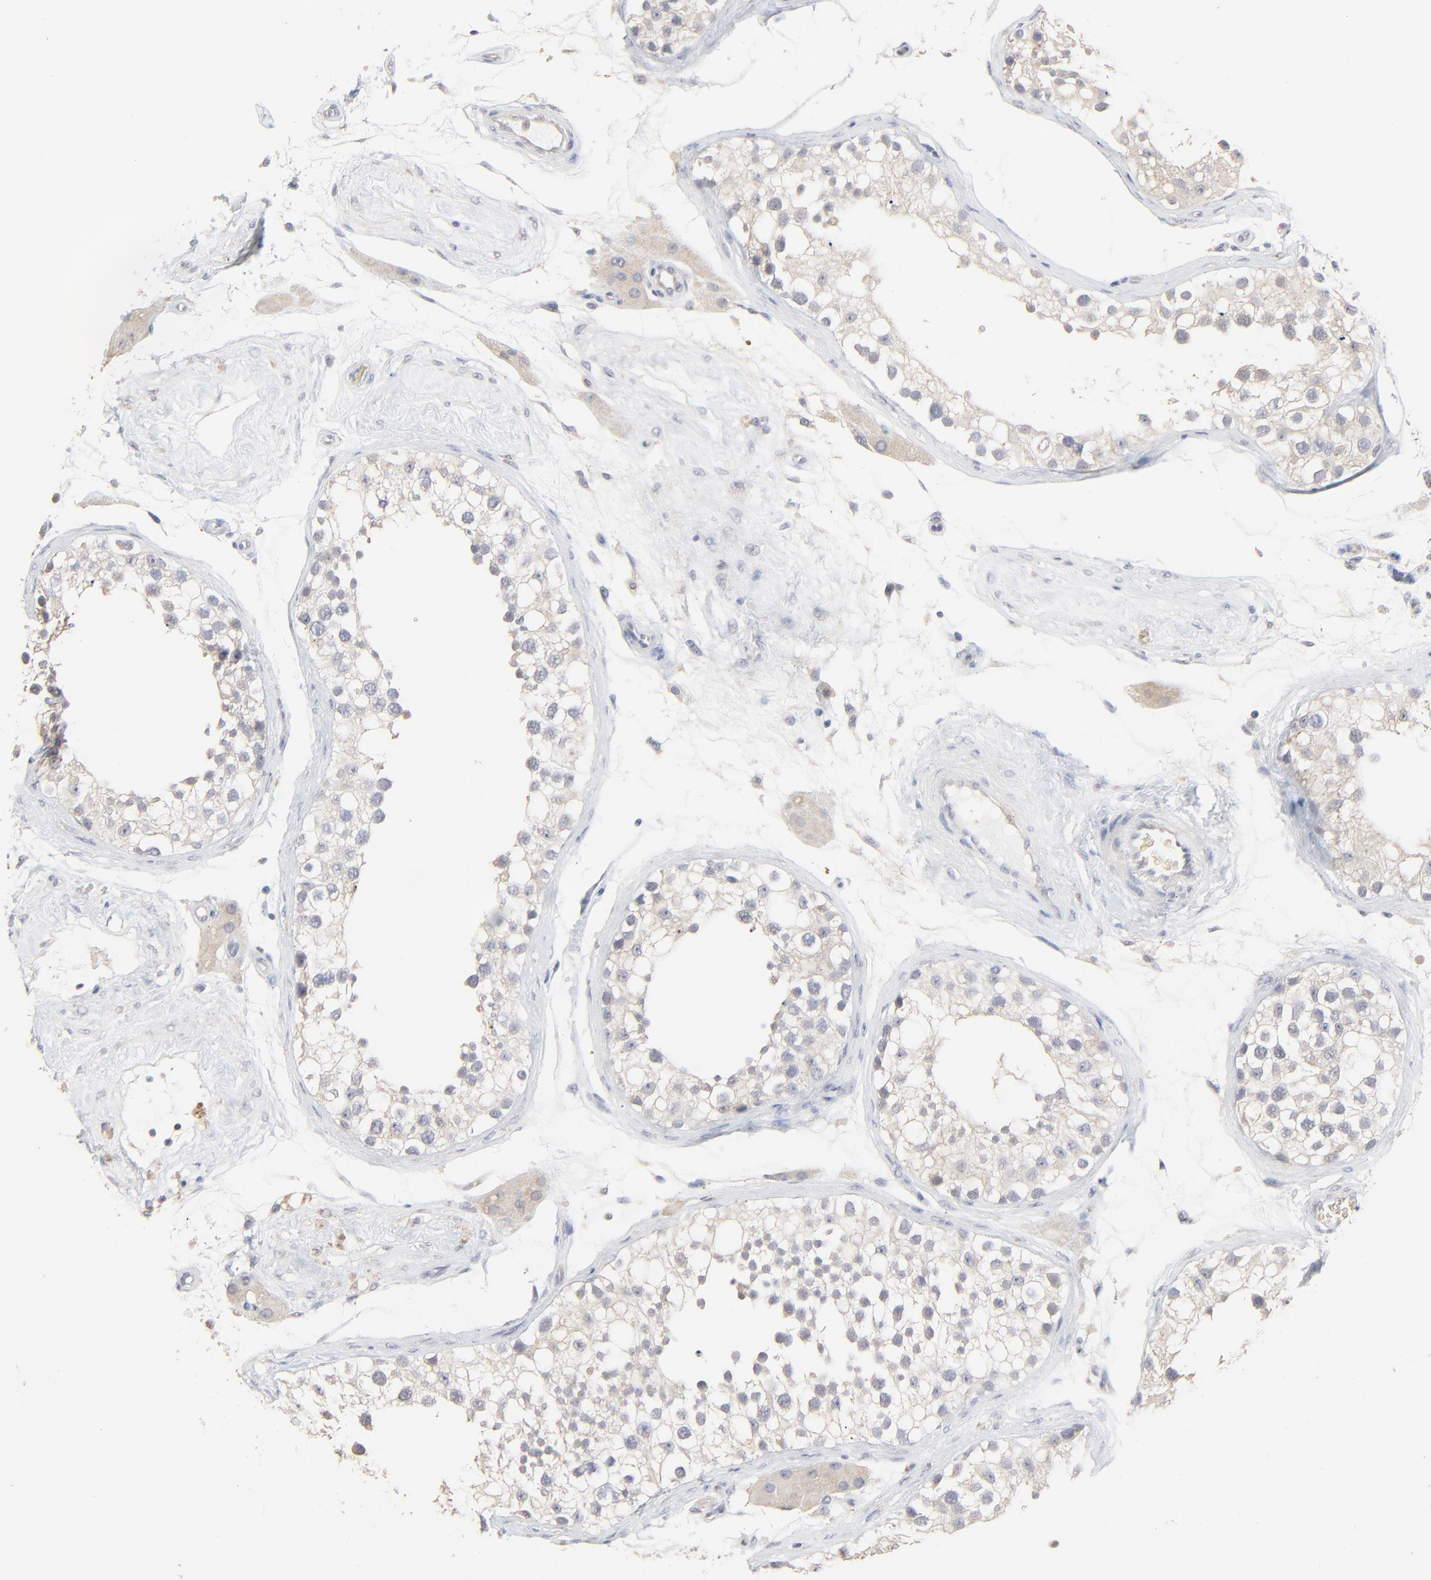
{"staining": {"intensity": "negative", "quantity": "none", "location": "none"}, "tissue": "testis", "cell_type": "Cells in seminiferous ducts", "image_type": "normal", "snomed": [{"axis": "morphology", "description": "Normal tissue, NOS"}, {"axis": "topography", "description": "Testis"}], "caption": "DAB (3,3'-diaminobenzidine) immunohistochemical staining of normal human testis demonstrates no significant staining in cells in seminiferous ducts. Nuclei are stained in blue.", "gene": "FANCB", "patient": {"sex": "male", "age": 68}}